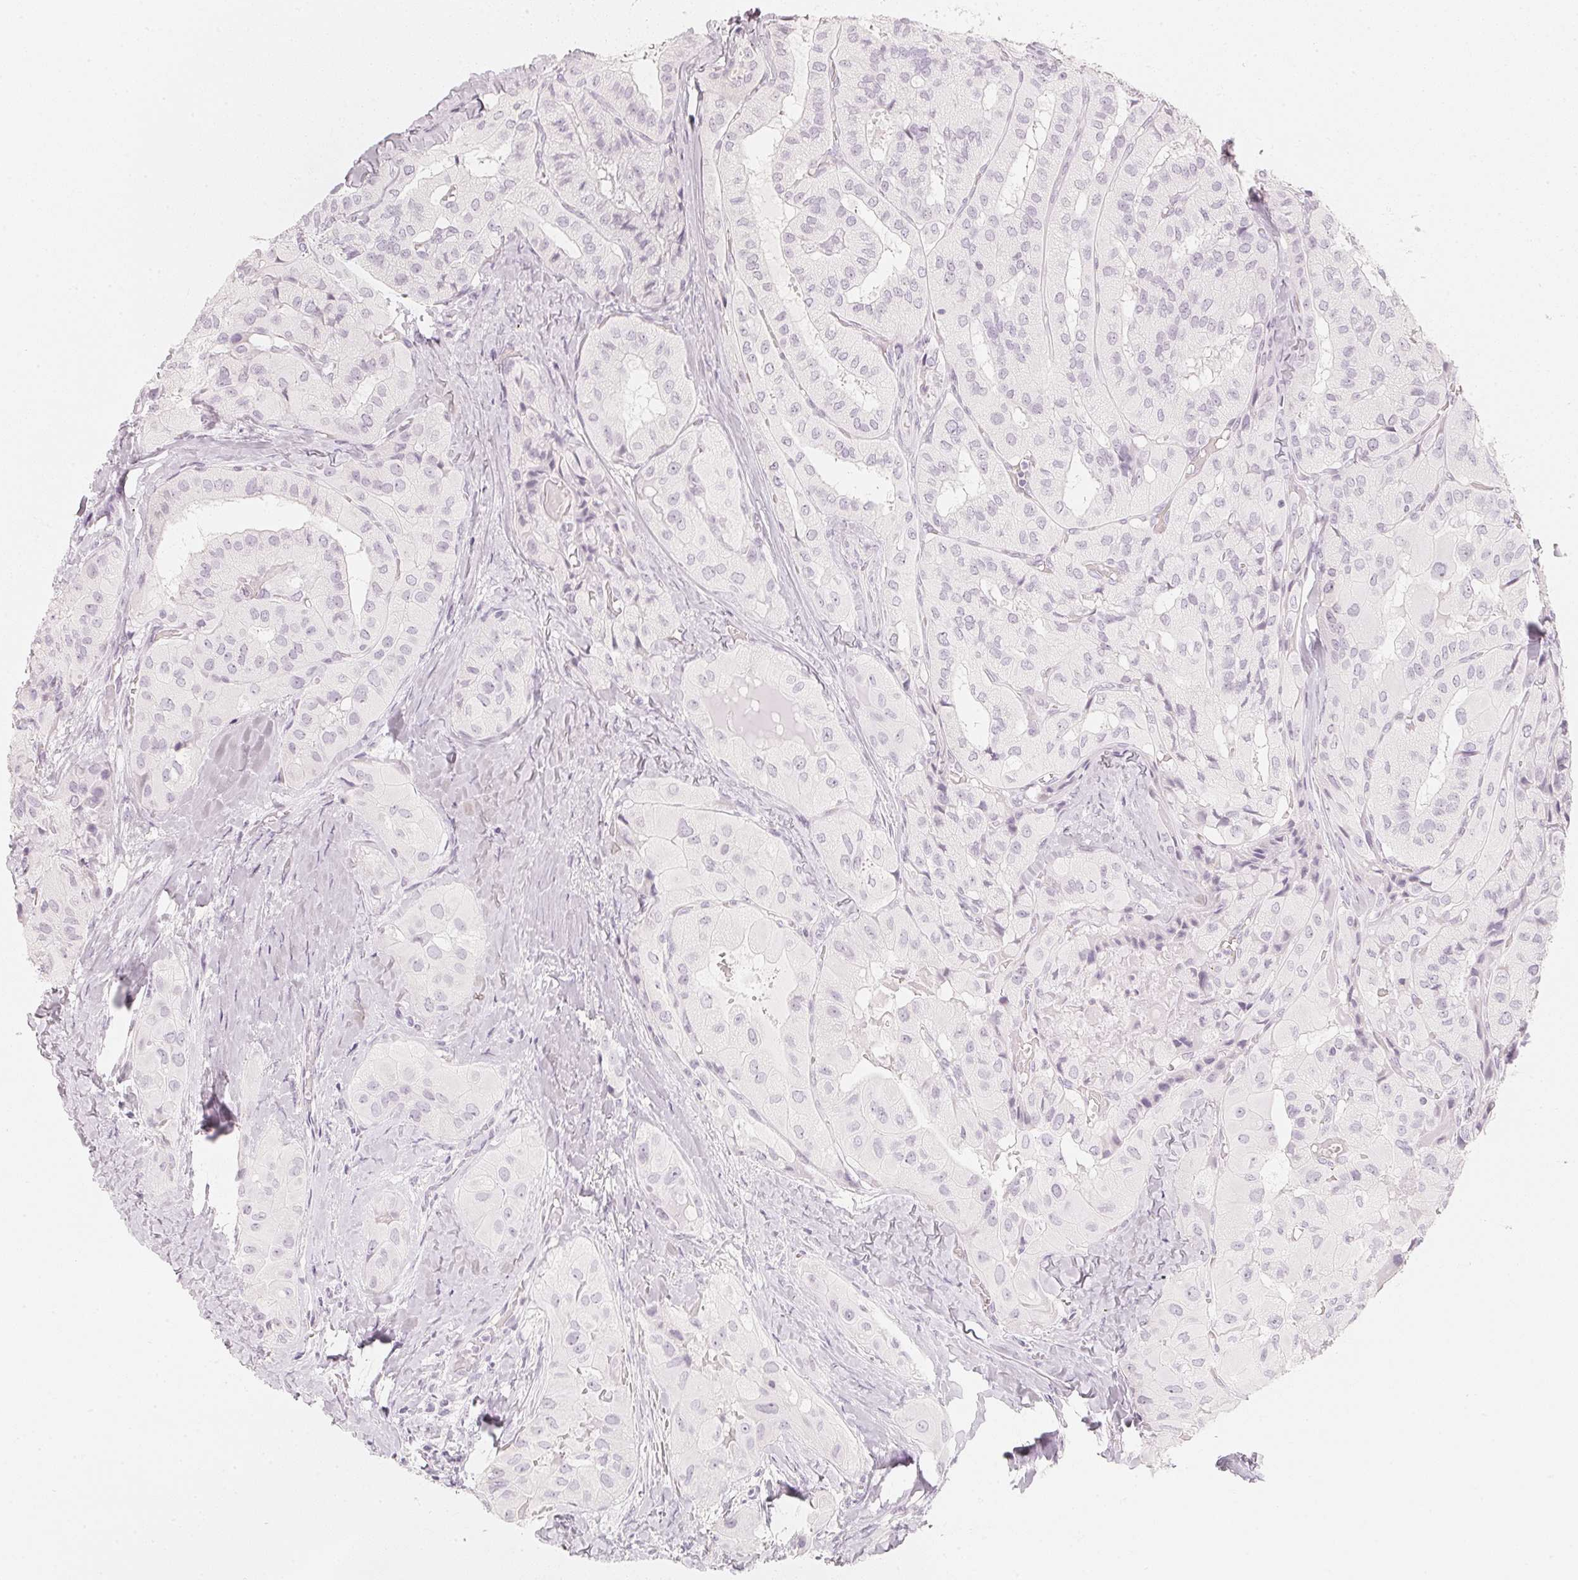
{"staining": {"intensity": "negative", "quantity": "none", "location": "none"}, "tissue": "thyroid cancer", "cell_type": "Tumor cells", "image_type": "cancer", "snomed": [{"axis": "morphology", "description": "Normal tissue, NOS"}, {"axis": "morphology", "description": "Papillary adenocarcinoma, NOS"}, {"axis": "topography", "description": "Thyroid gland"}], "caption": "The photomicrograph exhibits no significant positivity in tumor cells of papillary adenocarcinoma (thyroid).", "gene": "SLC22A8", "patient": {"sex": "female", "age": 59}}